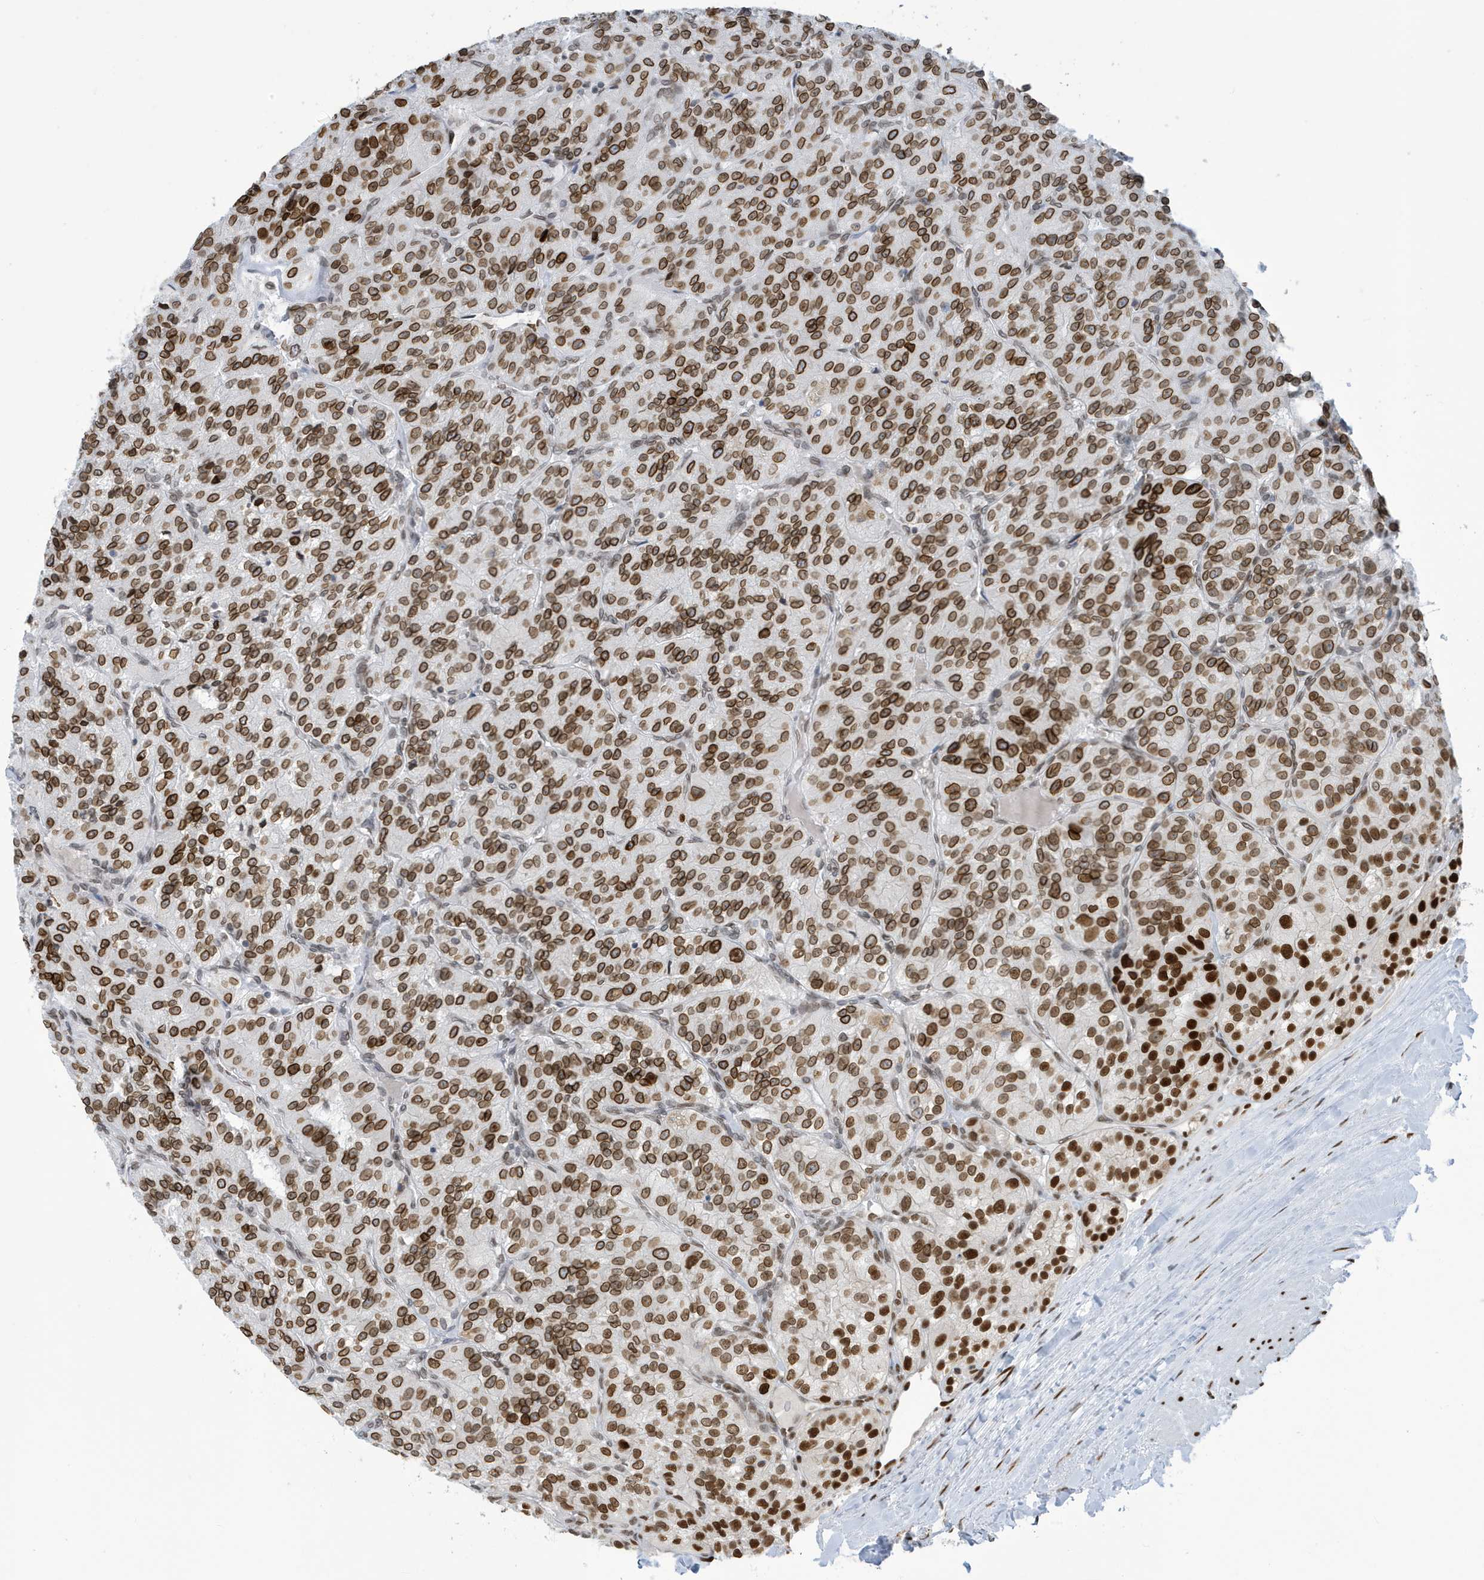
{"staining": {"intensity": "strong", "quantity": ">75%", "location": "cytoplasmic/membranous,nuclear"}, "tissue": "renal cancer", "cell_type": "Tumor cells", "image_type": "cancer", "snomed": [{"axis": "morphology", "description": "Adenocarcinoma, NOS"}, {"axis": "topography", "description": "Kidney"}], "caption": "Renal adenocarcinoma tissue displays strong cytoplasmic/membranous and nuclear positivity in approximately >75% of tumor cells, visualized by immunohistochemistry.", "gene": "PCYT1A", "patient": {"sex": "female", "age": 63}}